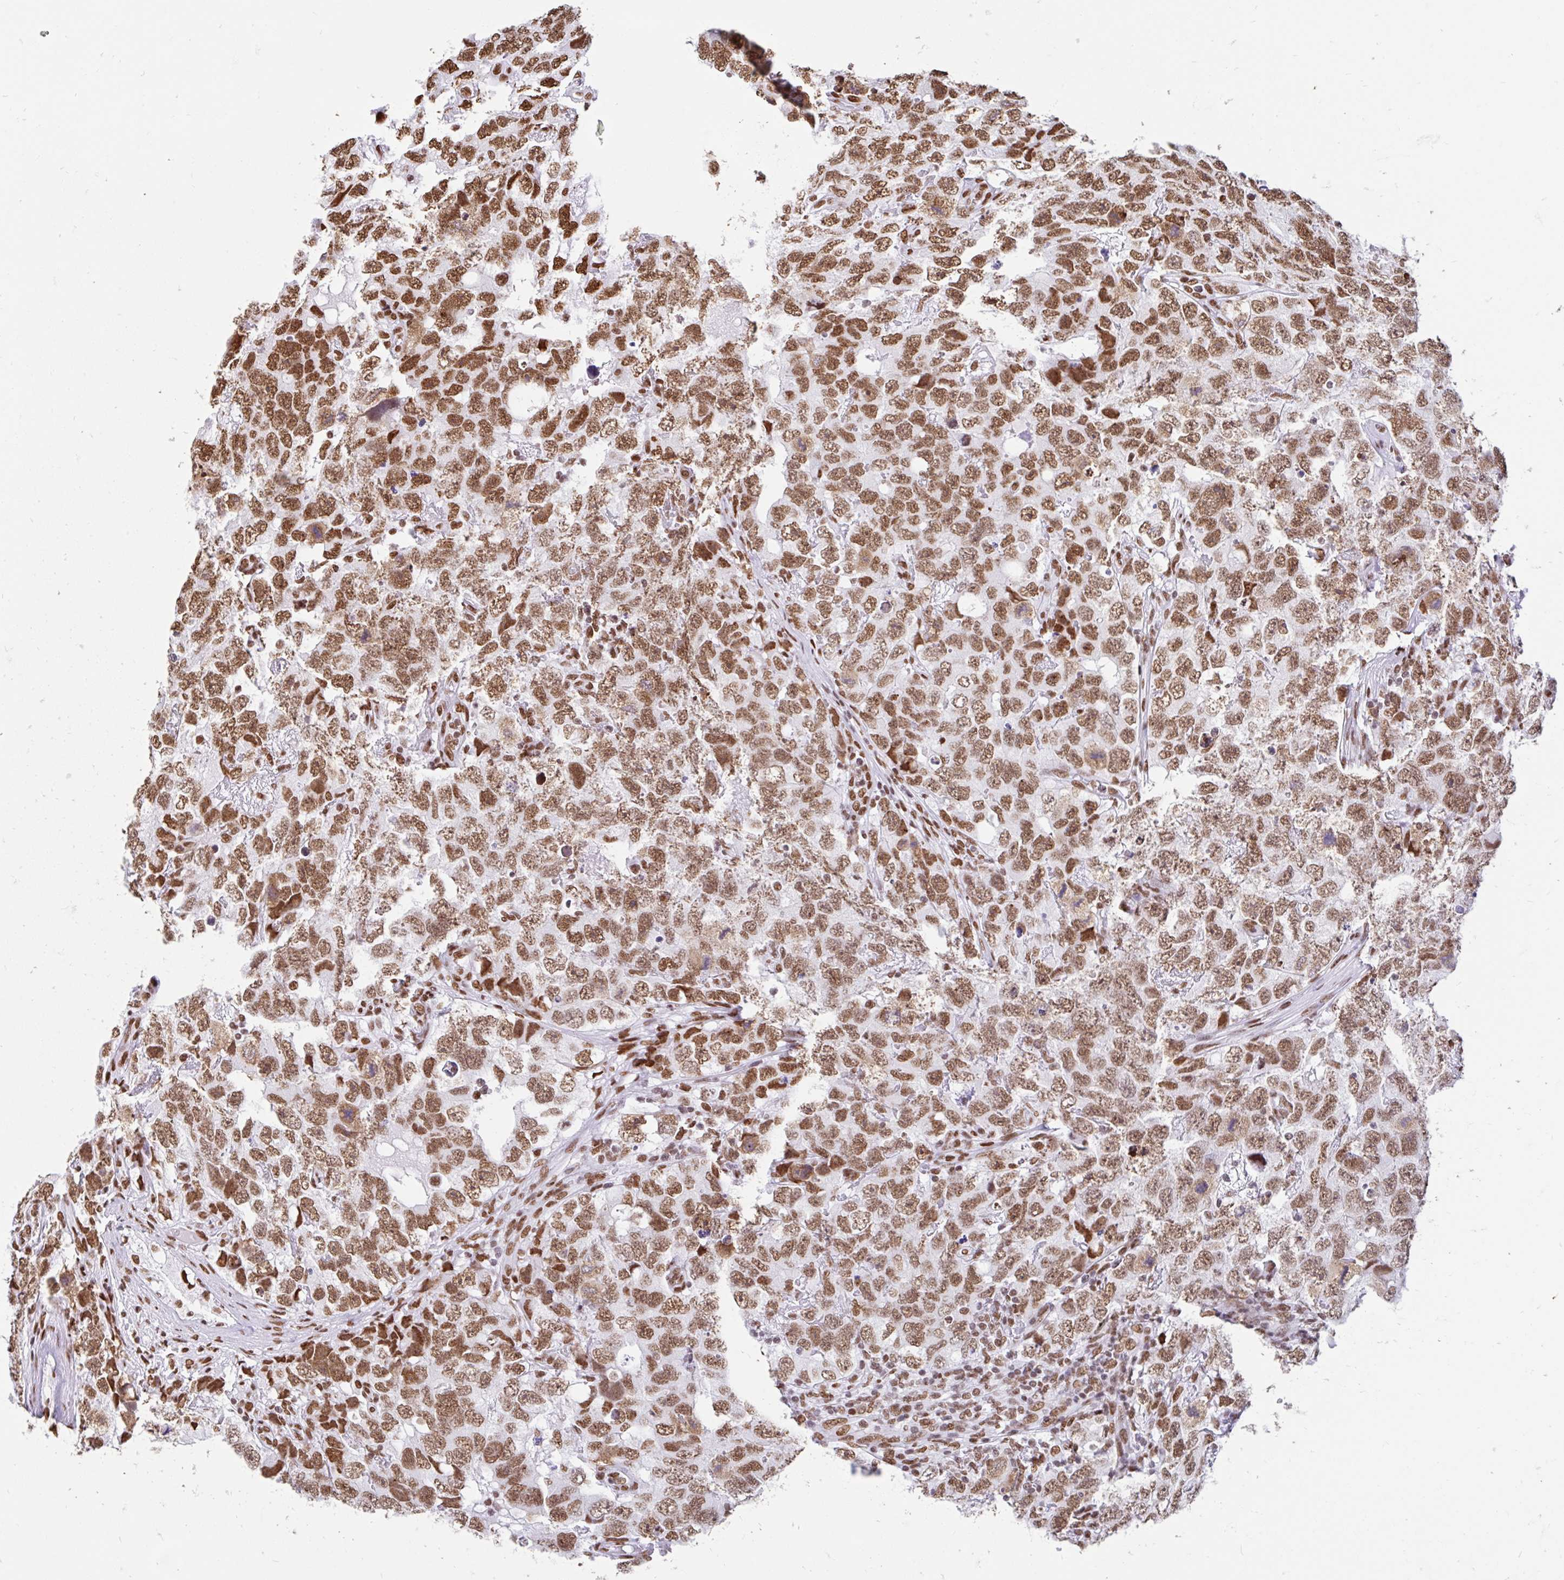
{"staining": {"intensity": "strong", "quantity": ">75%", "location": "nuclear"}, "tissue": "testis cancer", "cell_type": "Tumor cells", "image_type": "cancer", "snomed": [{"axis": "morphology", "description": "Carcinoma, Embryonal, NOS"}, {"axis": "topography", "description": "Testis"}], "caption": "There is high levels of strong nuclear staining in tumor cells of embryonal carcinoma (testis), as demonstrated by immunohistochemical staining (brown color).", "gene": "KHDRBS1", "patient": {"sex": "male", "age": 22}}